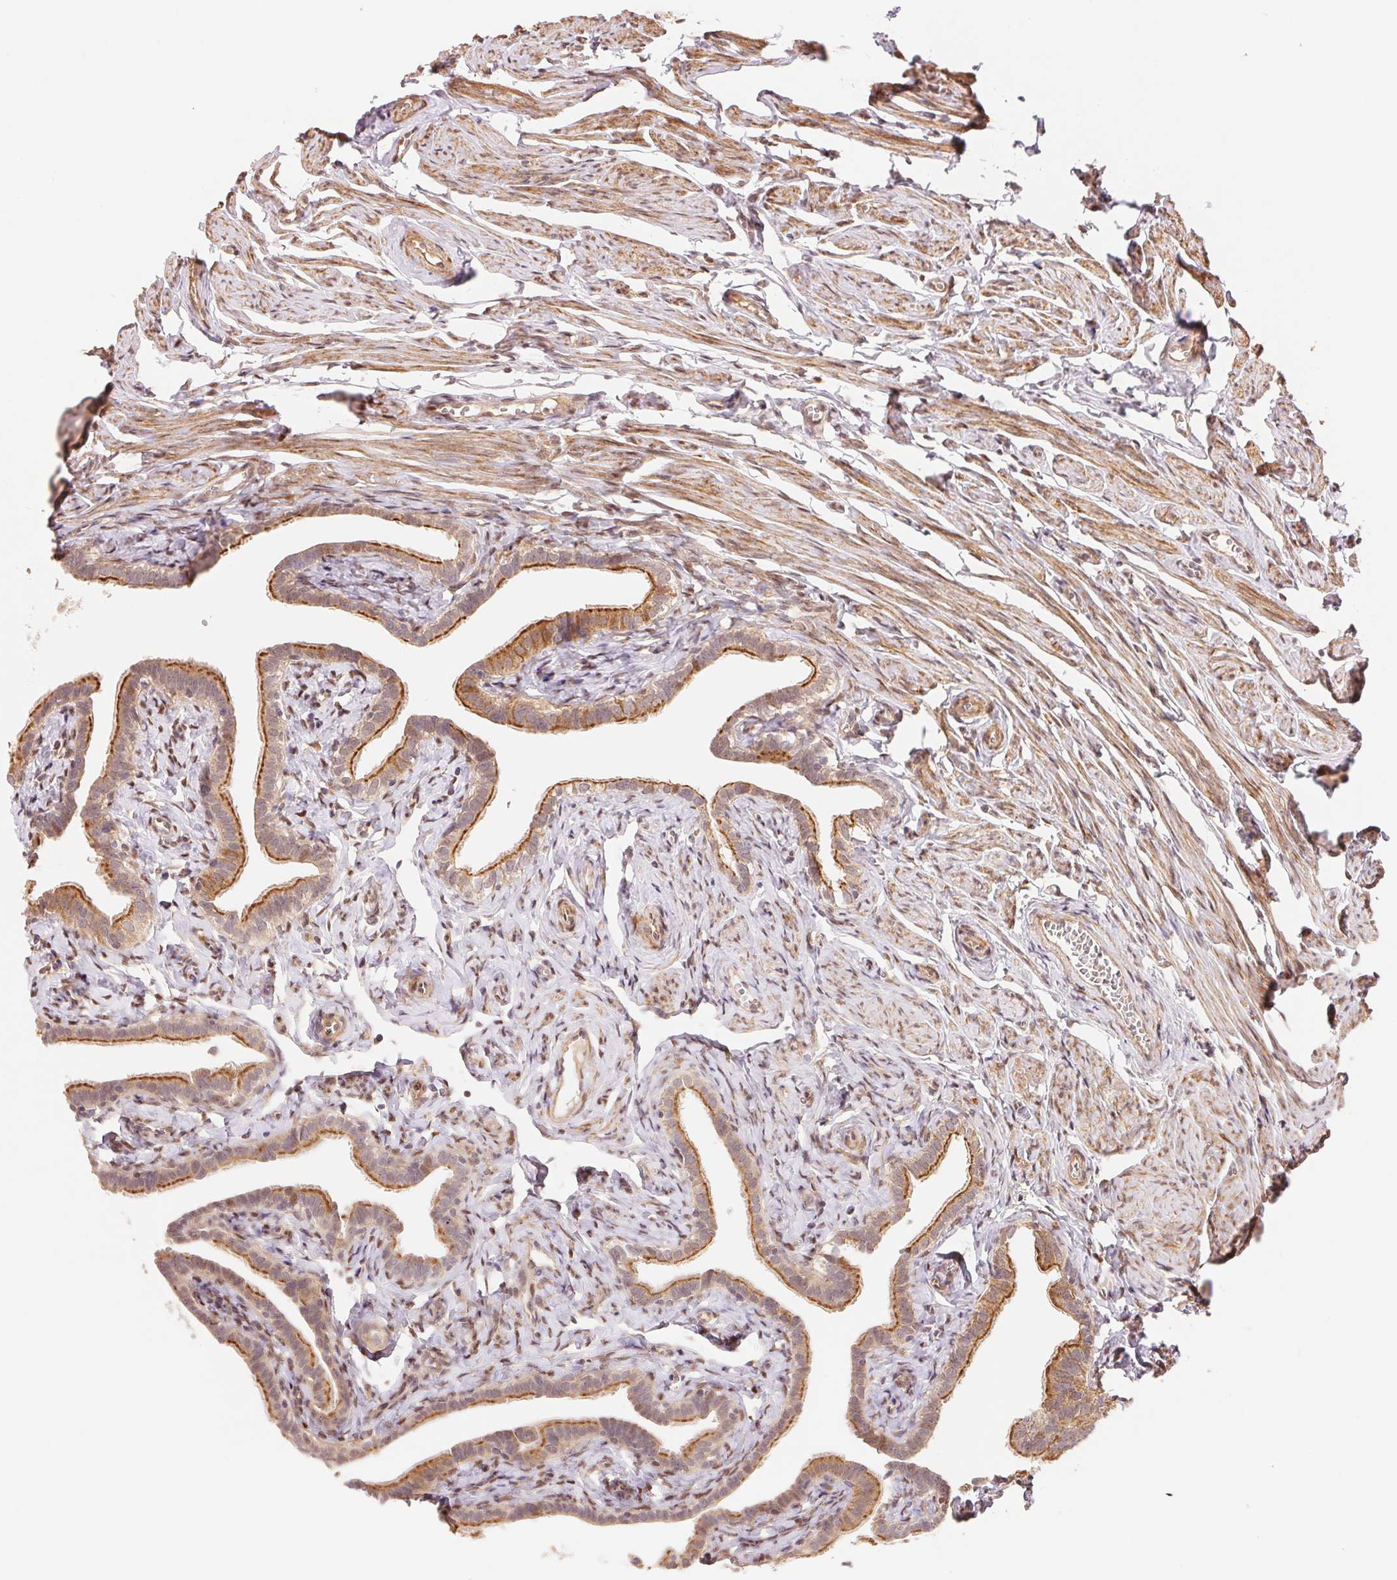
{"staining": {"intensity": "moderate", "quantity": ">75%", "location": "cytoplasmic/membranous"}, "tissue": "fallopian tube", "cell_type": "Glandular cells", "image_type": "normal", "snomed": [{"axis": "morphology", "description": "Normal tissue, NOS"}, {"axis": "topography", "description": "Fallopian tube"}], "caption": "Immunohistochemical staining of benign human fallopian tube shows medium levels of moderate cytoplasmic/membranous positivity in approximately >75% of glandular cells. The protein of interest is stained brown, and the nuclei are stained in blue (DAB (3,3'-diaminobenzidine) IHC with brightfield microscopy, high magnification).", "gene": "TNIP2", "patient": {"sex": "female", "age": 41}}